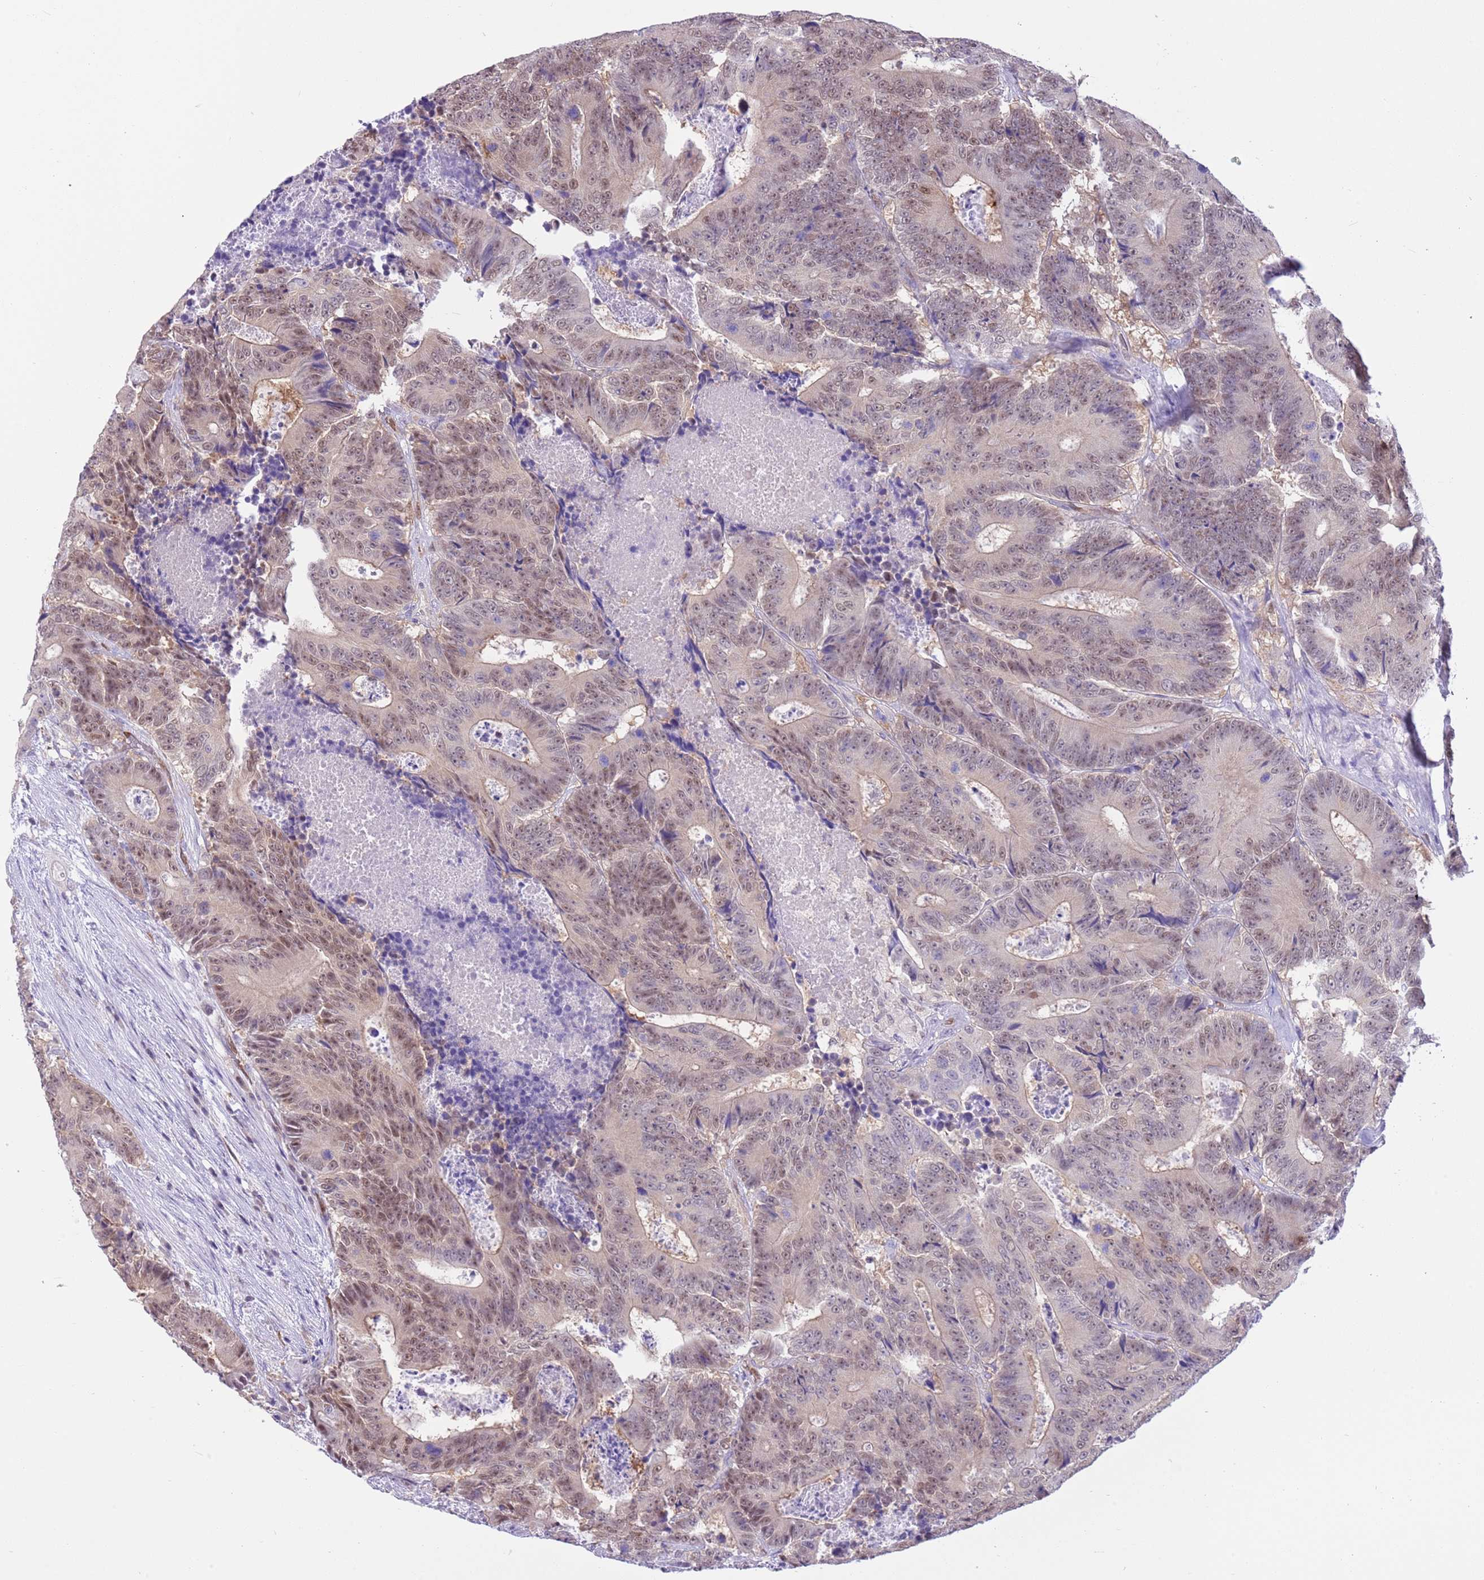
{"staining": {"intensity": "moderate", "quantity": ">75%", "location": "cytoplasmic/membranous,nuclear"}, "tissue": "colorectal cancer", "cell_type": "Tumor cells", "image_type": "cancer", "snomed": [{"axis": "morphology", "description": "Adenocarcinoma, NOS"}, {"axis": "topography", "description": "Colon"}], "caption": "IHC of human colorectal cancer (adenocarcinoma) shows medium levels of moderate cytoplasmic/membranous and nuclear positivity in approximately >75% of tumor cells.", "gene": "DDI2", "patient": {"sex": "male", "age": 83}}